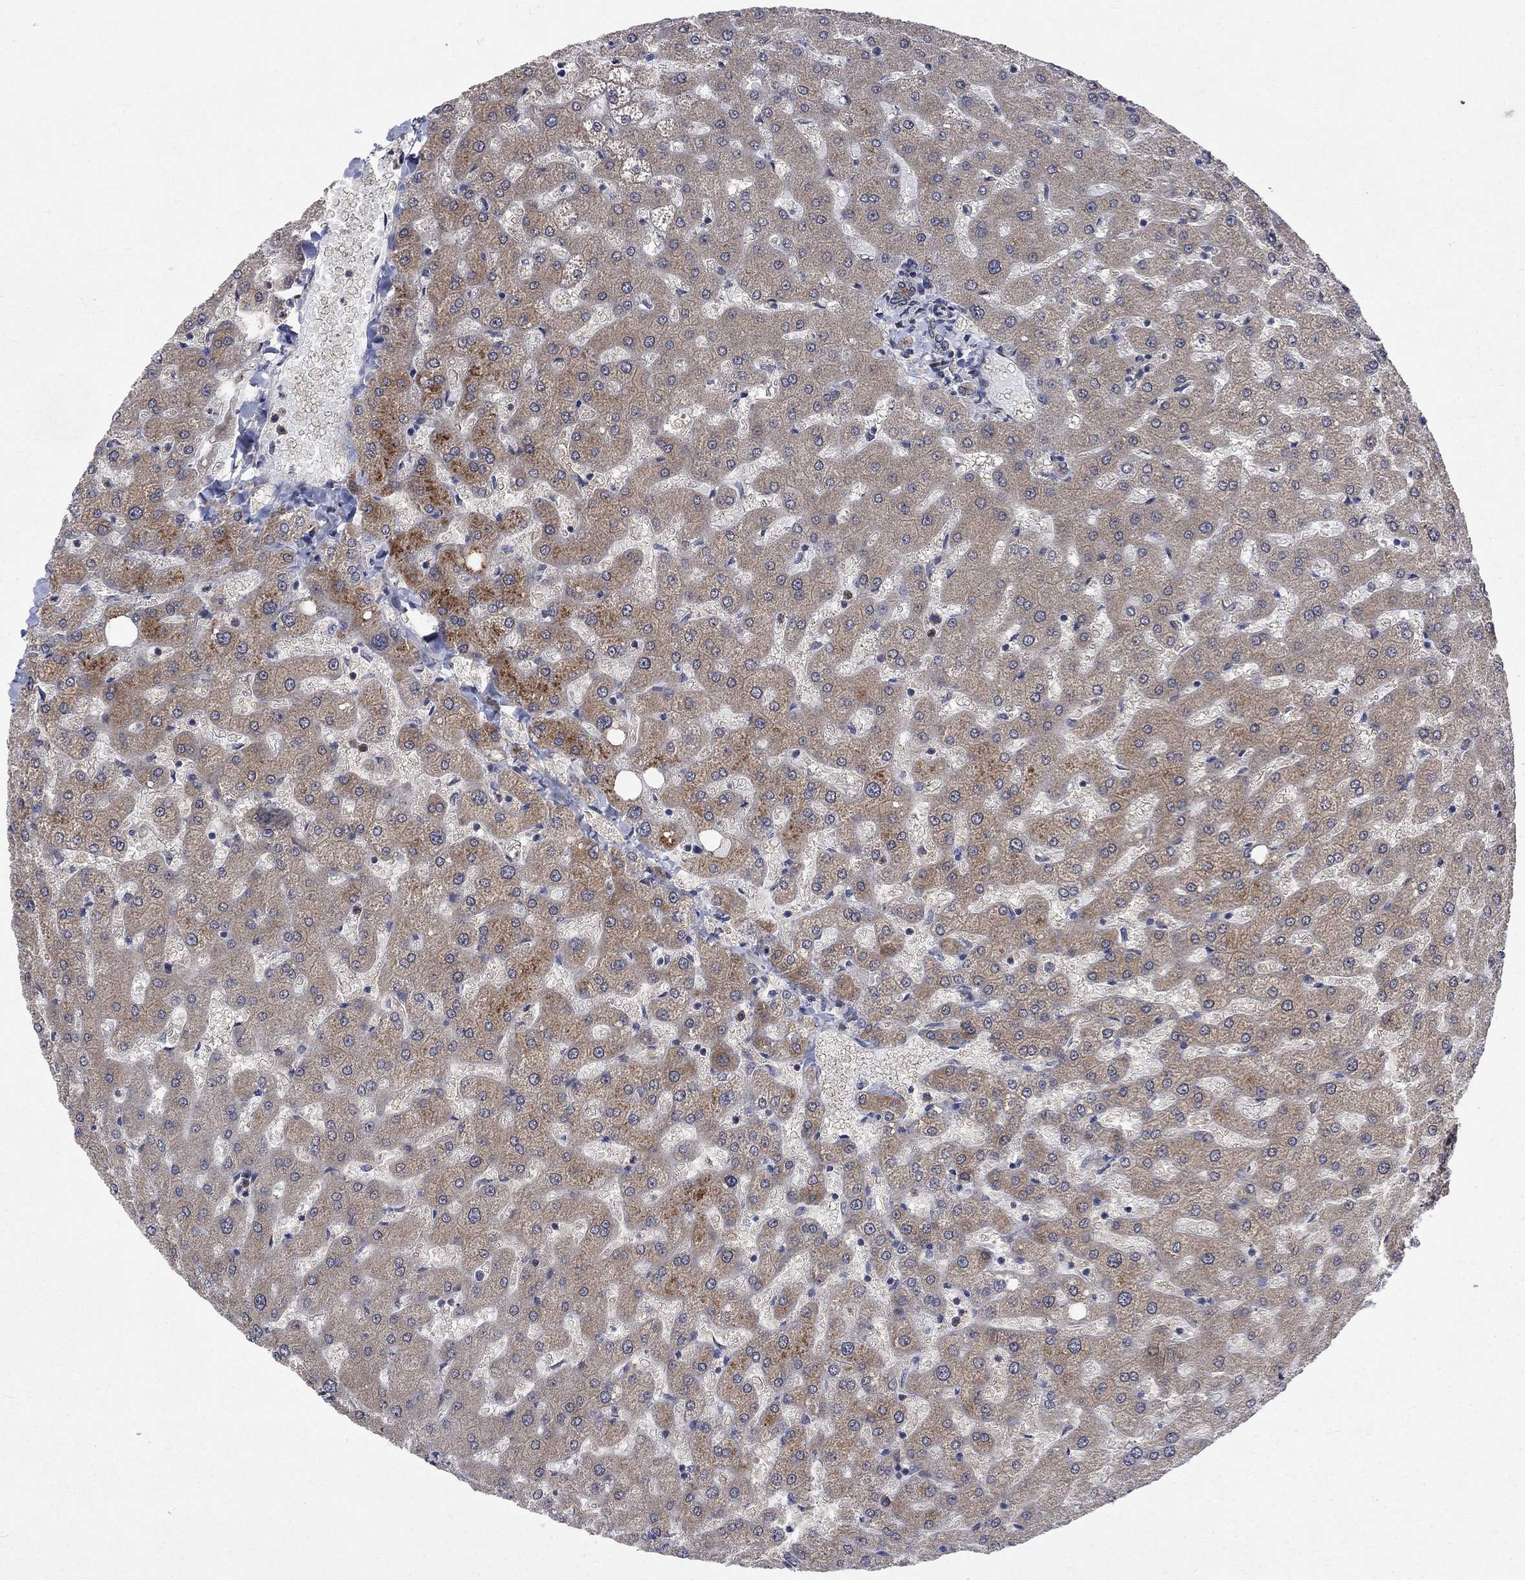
{"staining": {"intensity": "weak", "quantity": "<25%", "location": "cytoplasmic/membranous"}, "tissue": "liver", "cell_type": "Cholangiocytes", "image_type": "normal", "snomed": [{"axis": "morphology", "description": "Normal tissue, NOS"}, {"axis": "topography", "description": "Liver"}], "caption": "High power microscopy histopathology image of an immunohistochemistry photomicrograph of normal liver, revealing no significant staining in cholangiocytes. (DAB immunohistochemistry, high magnification).", "gene": "PPP1R9A", "patient": {"sex": "female", "age": 50}}